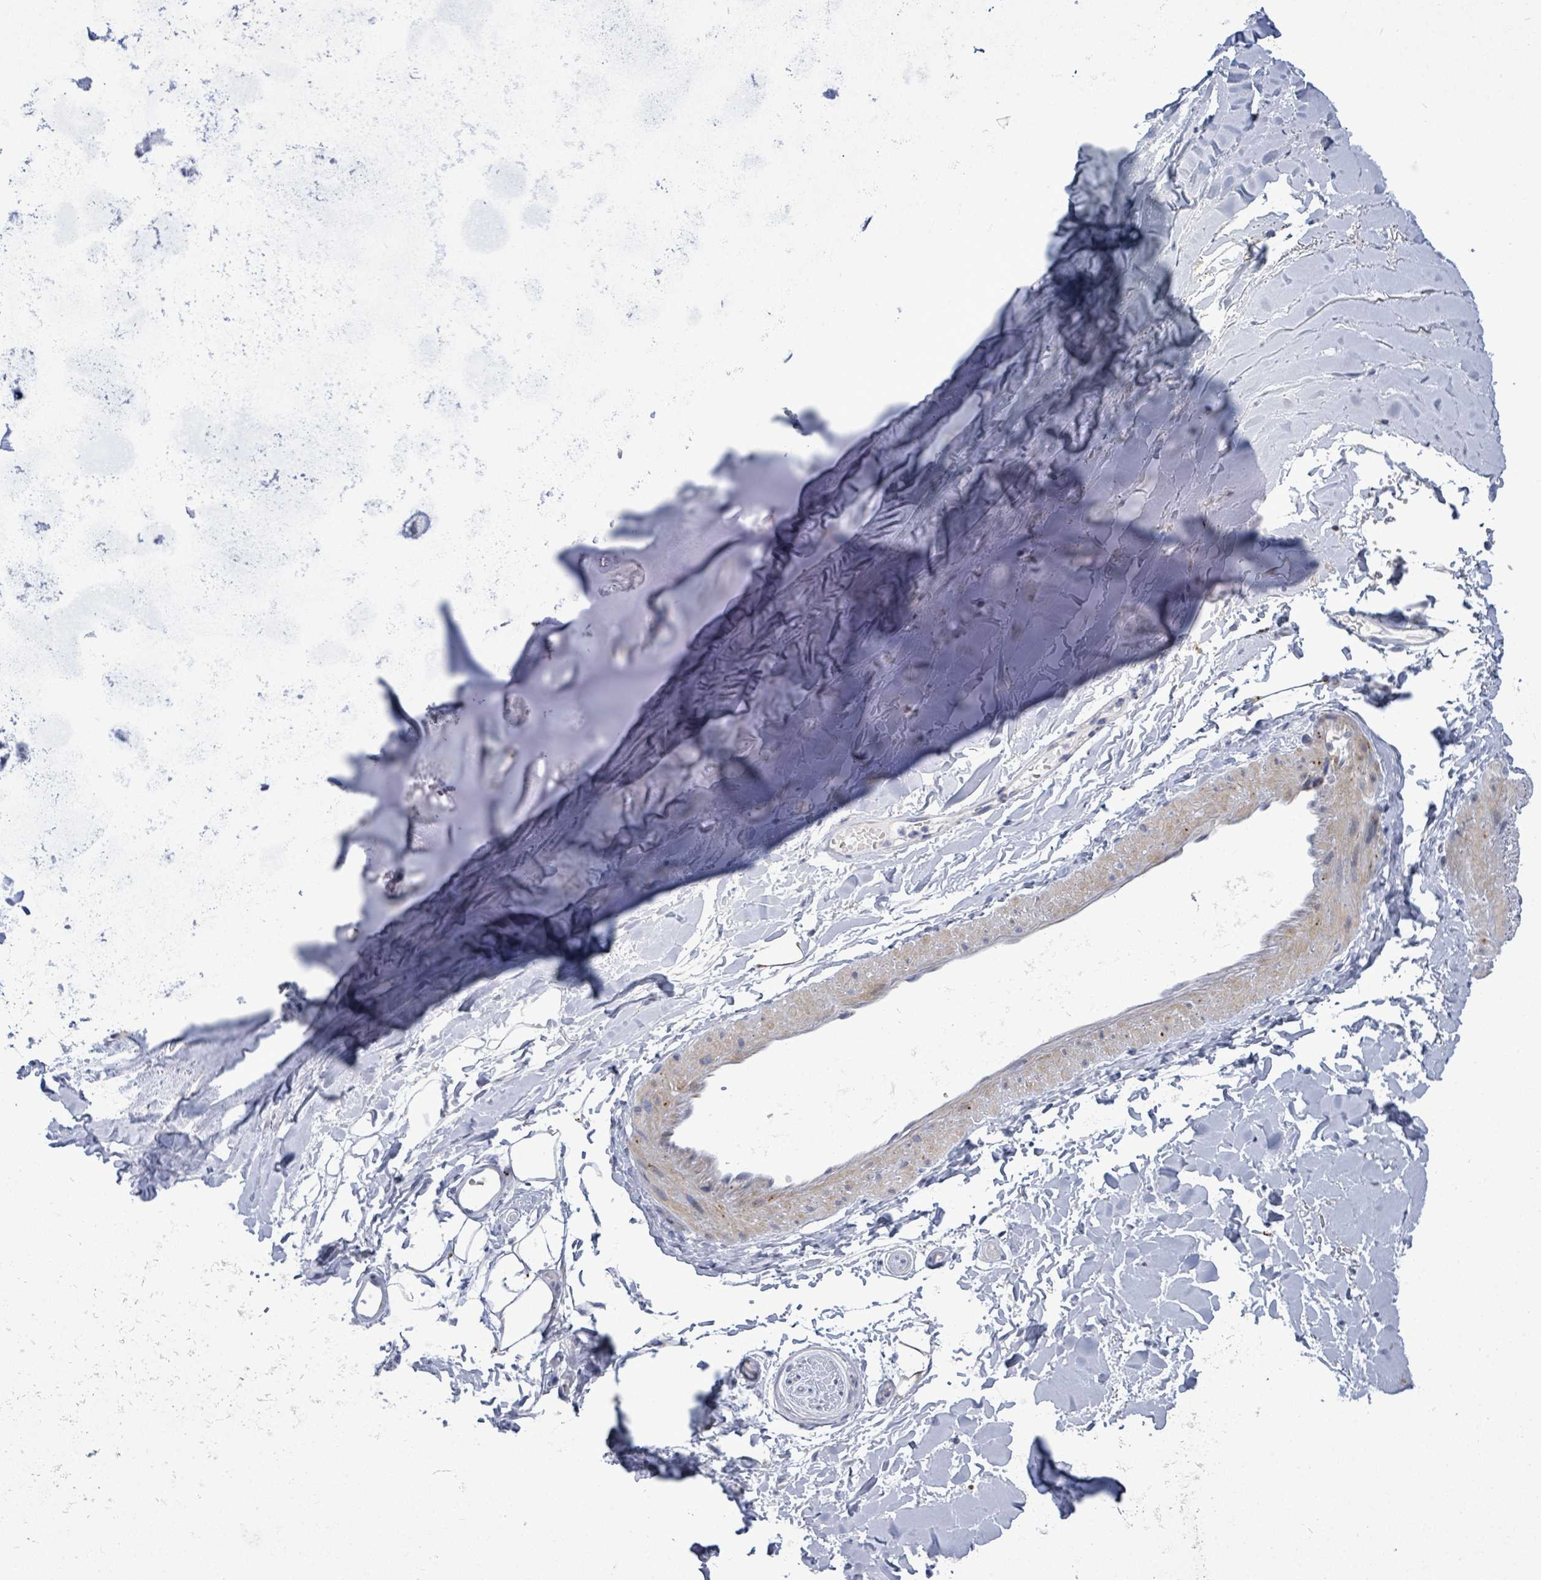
{"staining": {"intensity": "negative", "quantity": "none", "location": "none"}, "tissue": "adipose tissue", "cell_type": "Adipocytes", "image_type": "normal", "snomed": [{"axis": "morphology", "description": "Normal tissue, NOS"}, {"axis": "topography", "description": "Cartilage tissue"}], "caption": "DAB (3,3'-diaminobenzidine) immunohistochemical staining of unremarkable human adipose tissue shows no significant staining in adipocytes.", "gene": "CT45A10", "patient": {"sex": "male", "age": 80}}